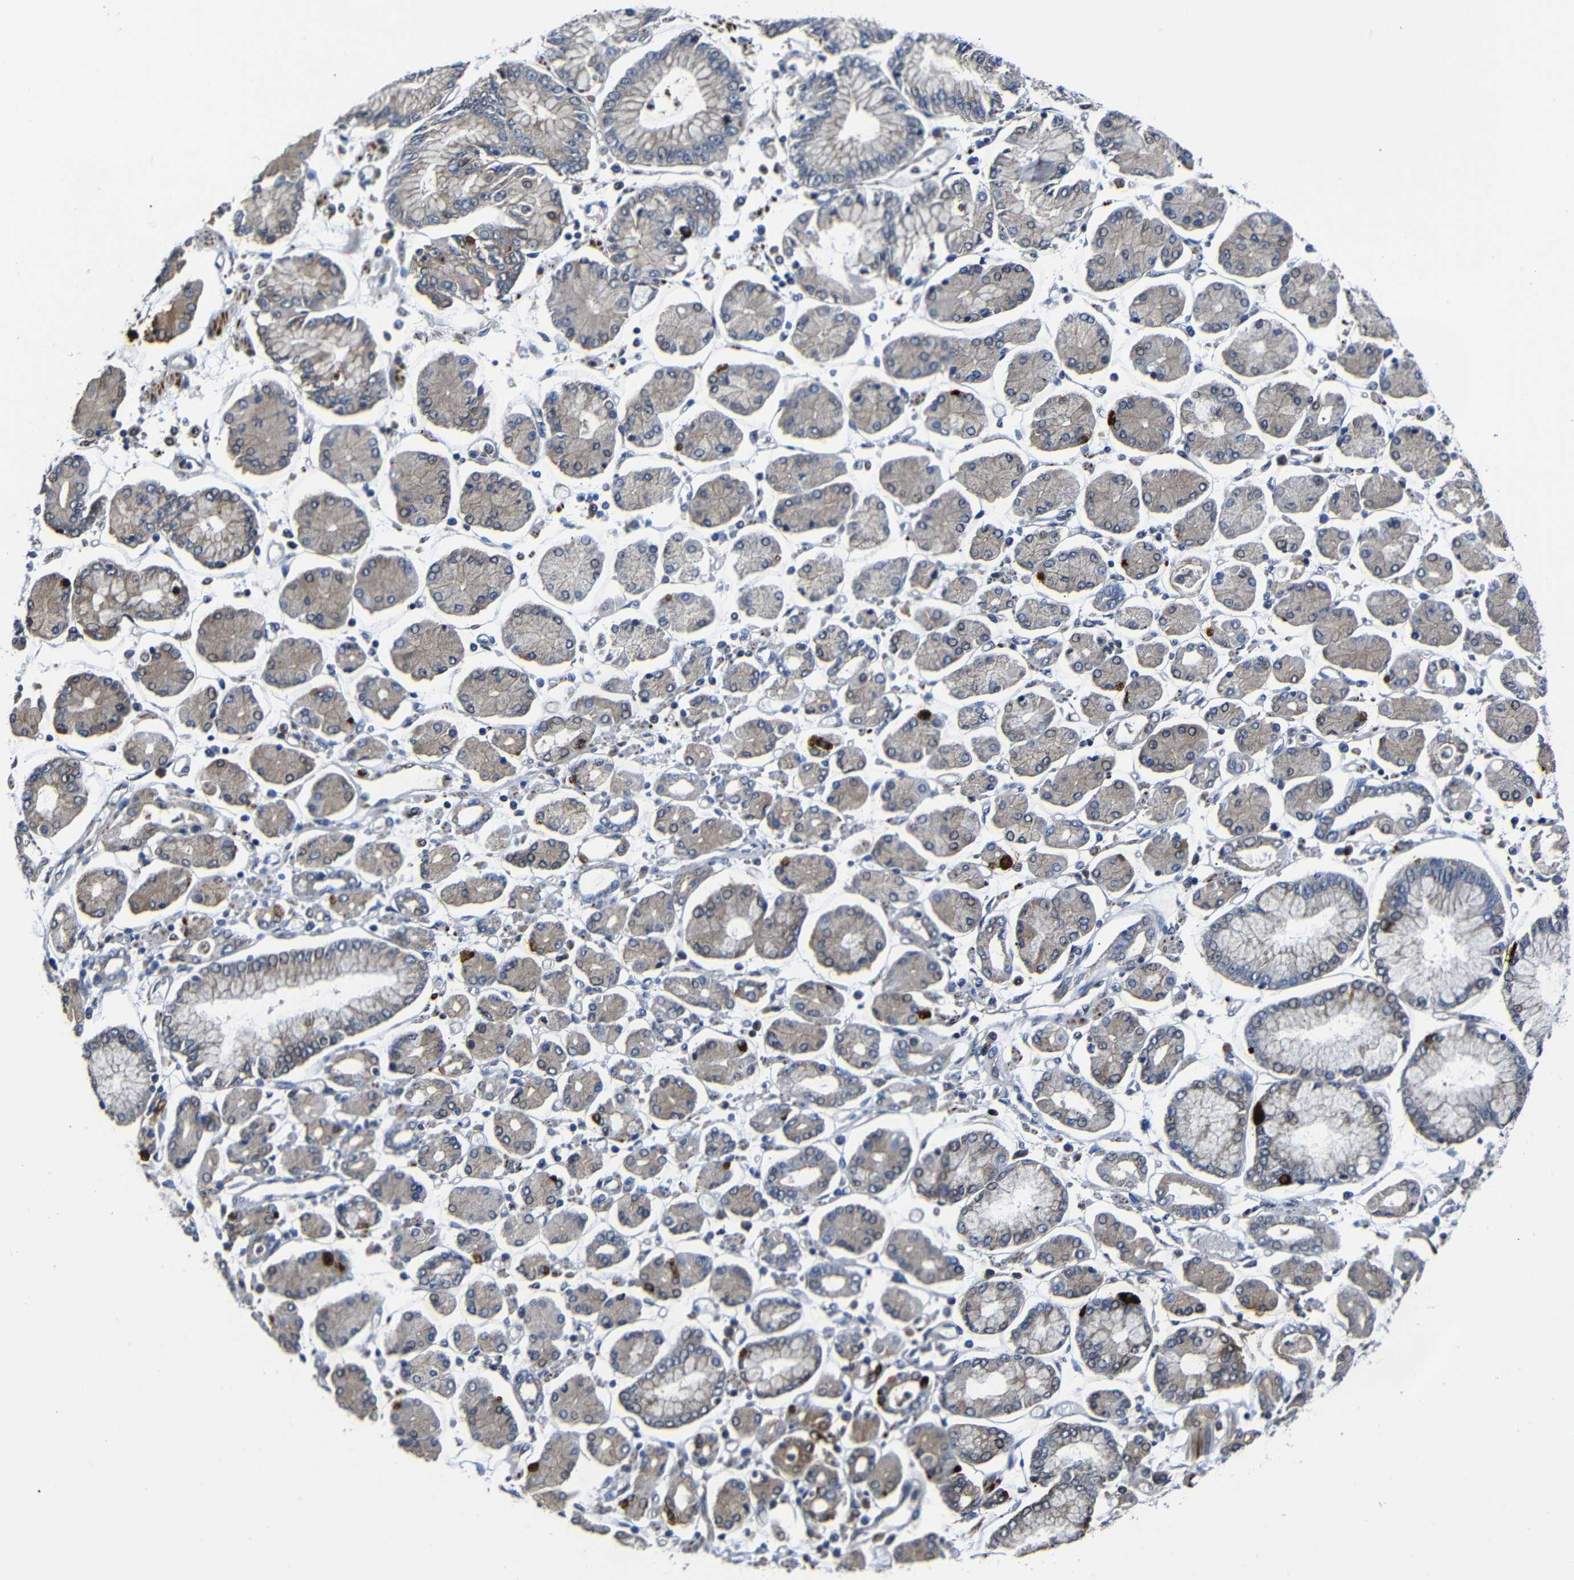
{"staining": {"intensity": "weak", "quantity": ">75%", "location": "cytoplasmic/membranous"}, "tissue": "stomach cancer", "cell_type": "Tumor cells", "image_type": "cancer", "snomed": [{"axis": "morphology", "description": "Adenocarcinoma, NOS"}, {"axis": "topography", "description": "Stomach"}], "caption": "Protein analysis of stomach adenocarcinoma tissue exhibits weak cytoplasmic/membranous positivity in about >75% of tumor cells.", "gene": "AFDN", "patient": {"sex": "male", "age": 76}}